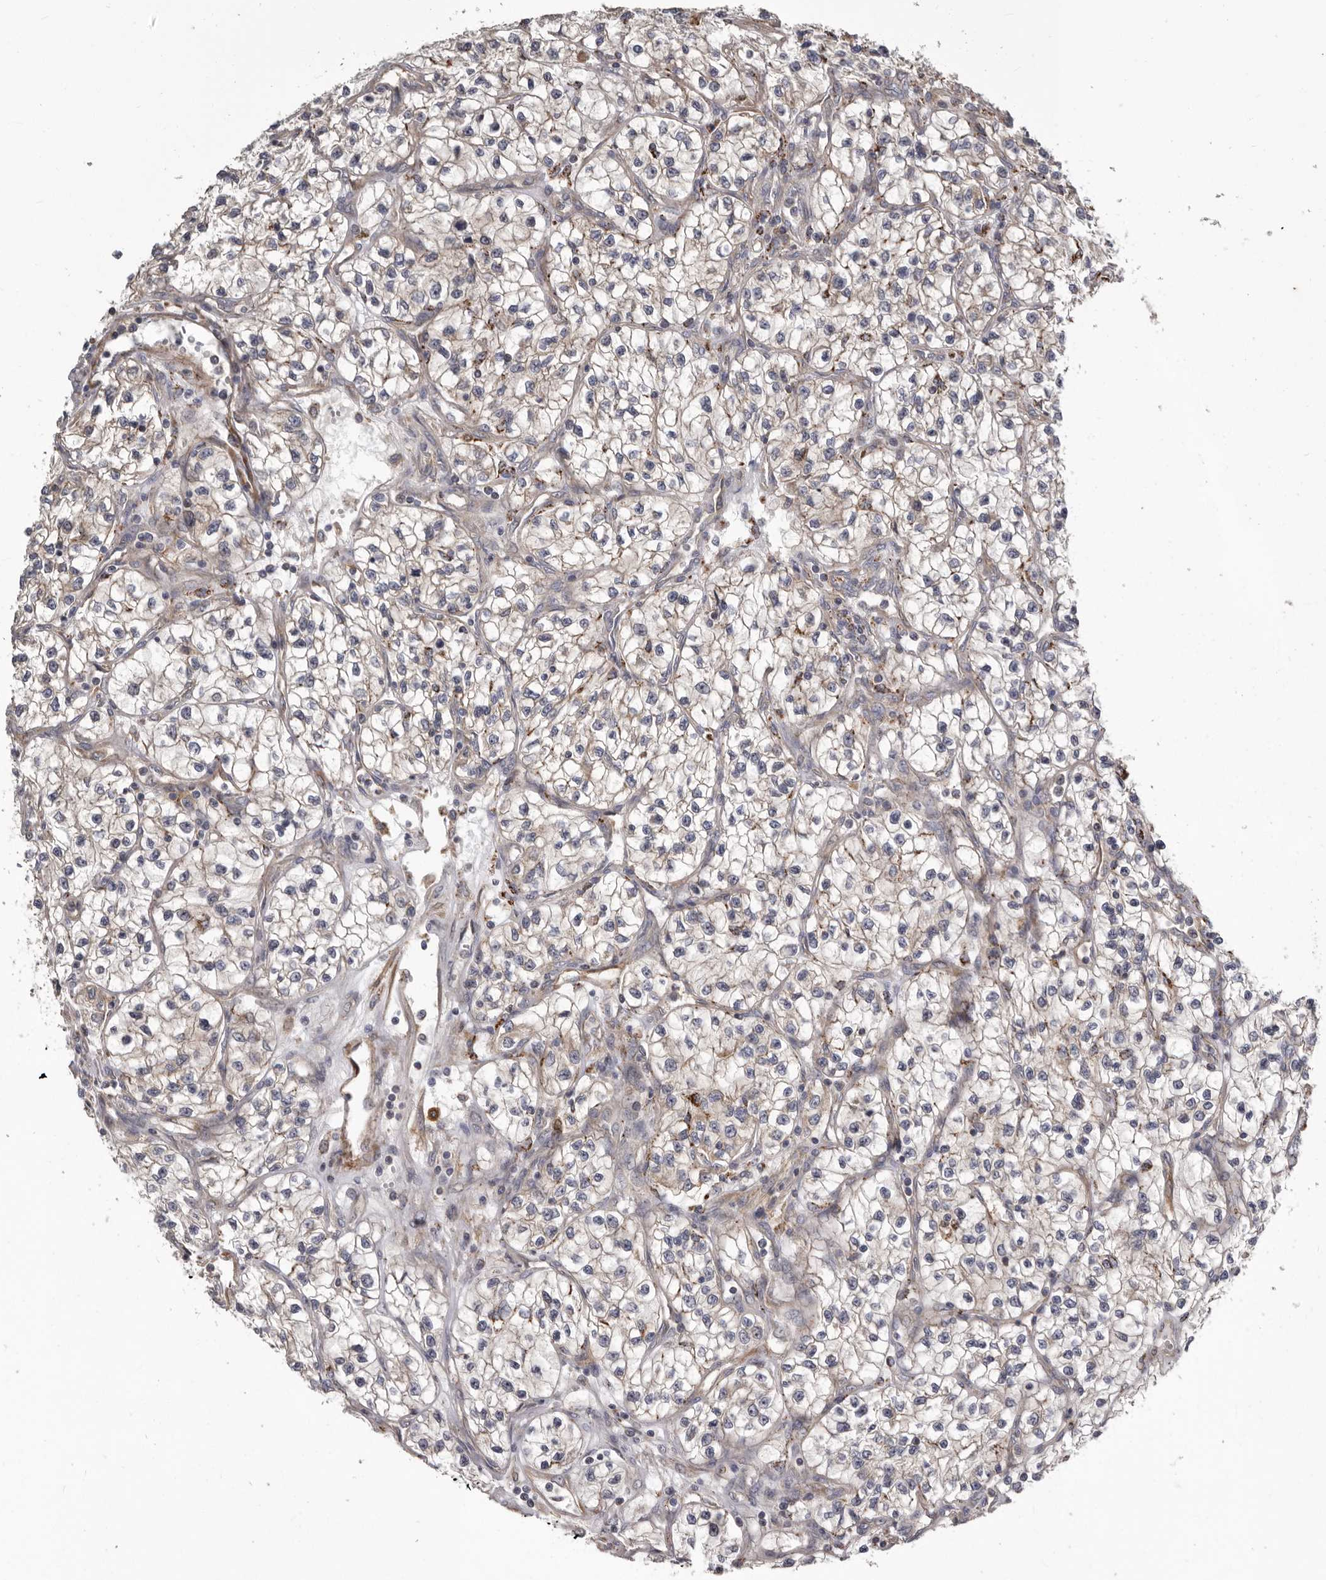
{"staining": {"intensity": "weak", "quantity": "25%-75%", "location": "cytoplasmic/membranous"}, "tissue": "renal cancer", "cell_type": "Tumor cells", "image_type": "cancer", "snomed": [{"axis": "morphology", "description": "Adenocarcinoma, NOS"}, {"axis": "topography", "description": "Kidney"}], "caption": "DAB immunohistochemical staining of renal cancer exhibits weak cytoplasmic/membranous protein staining in approximately 25%-75% of tumor cells. (IHC, brightfield microscopy, high magnification).", "gene": "ENAH", "patient": {"sex": "female", "age": 57}}